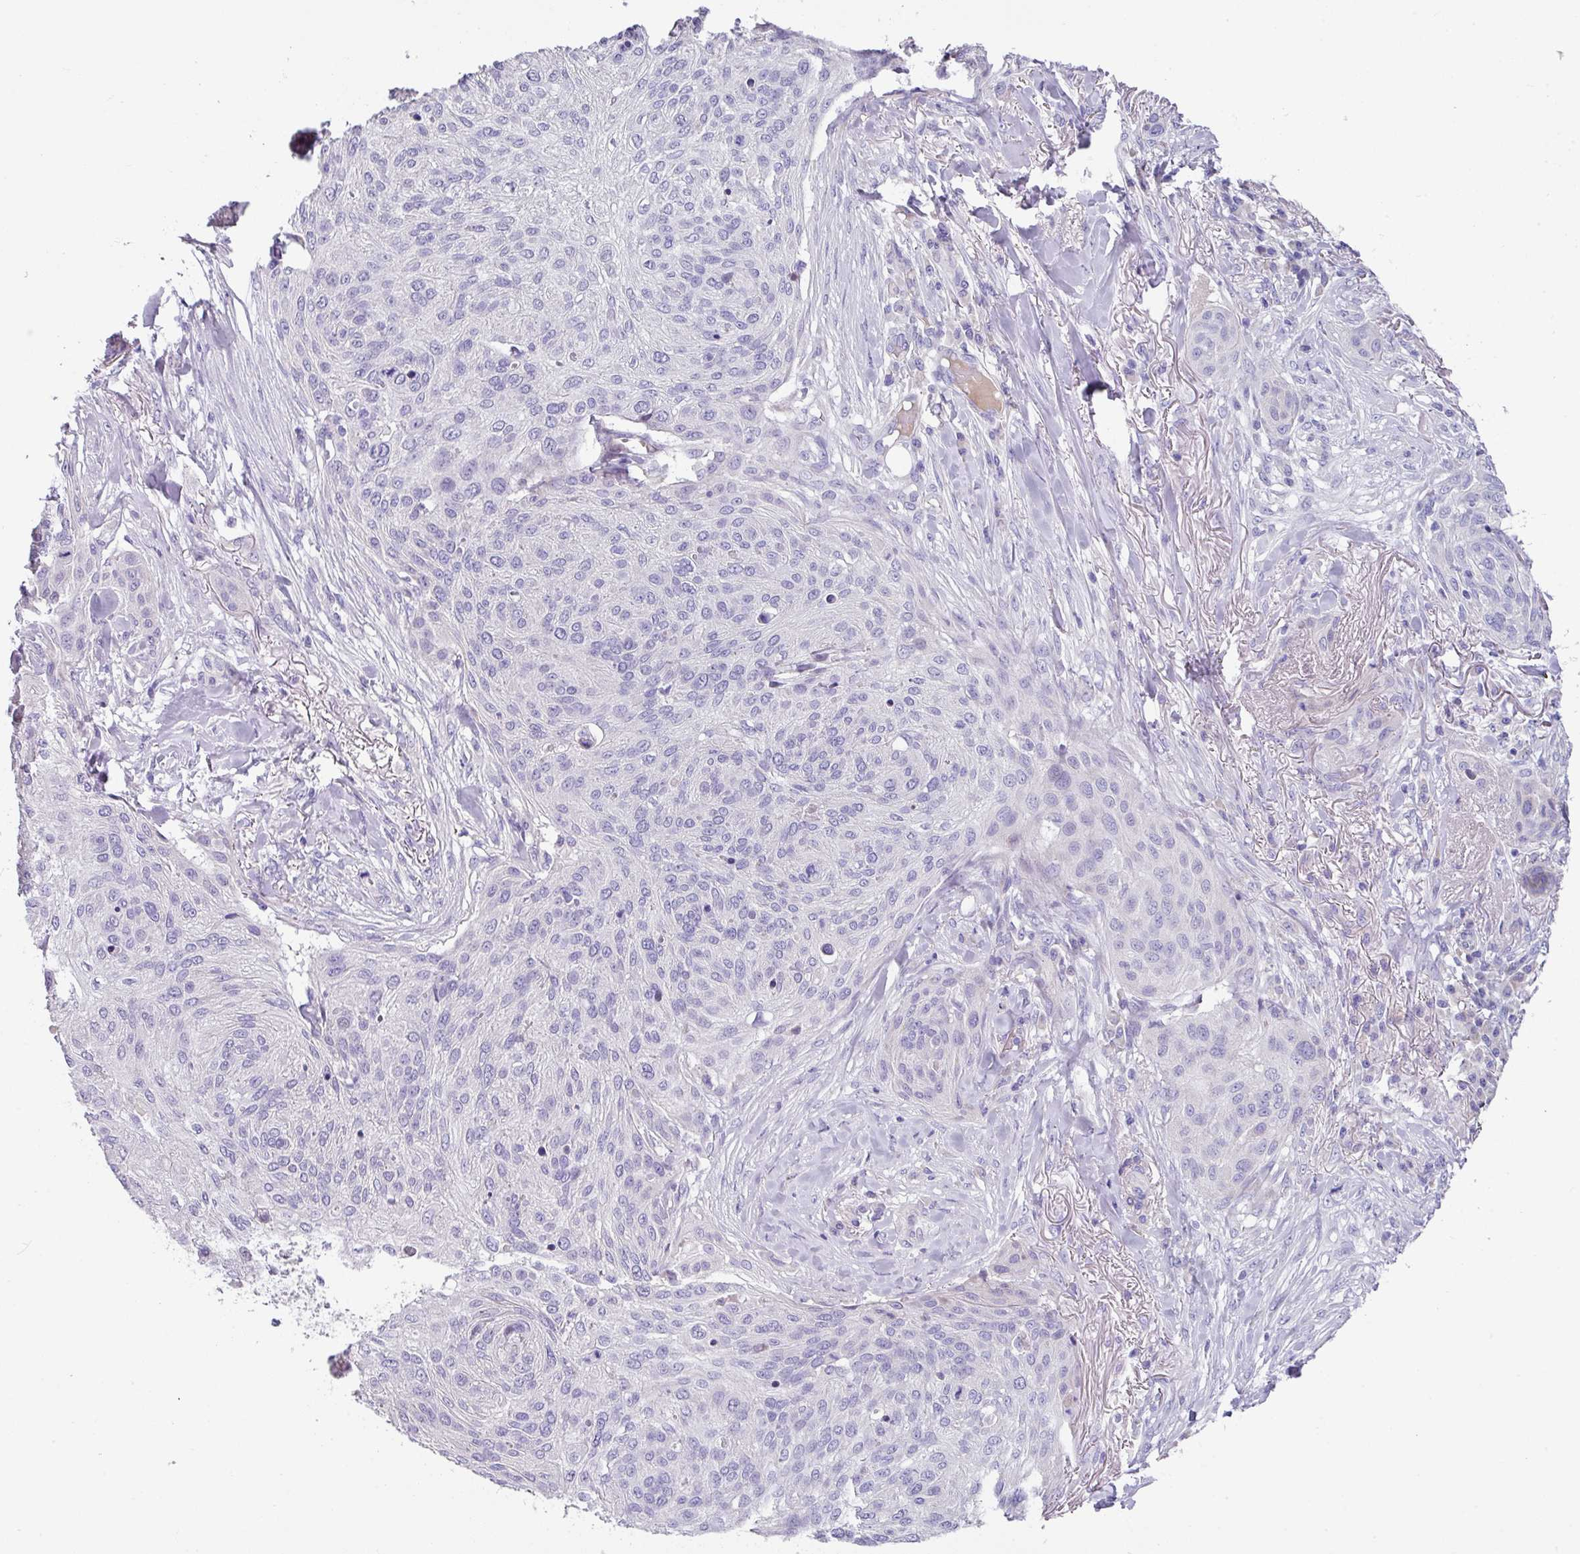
{"staining": {"intensity": "negative", "quantity": "none", "location": "none"}, "tissue": "skin cancer", "cell_type": "Tumor cells", "image_type": "cancer", "snomed": [{"axis": "morphology", "description": "Squamous cell carcinoma, NOS"}, {"axis": "topography", "description": "Skin"}], "caption": "An immunohistochemistry (IHC) histopathology image of squamous cell carcinoma (skin) is shown. There is no staining in tumor cells of squamous cell carcinoma (skin).", "gene": "RGS16", "patient": {"sex": "female", "age": 87}}